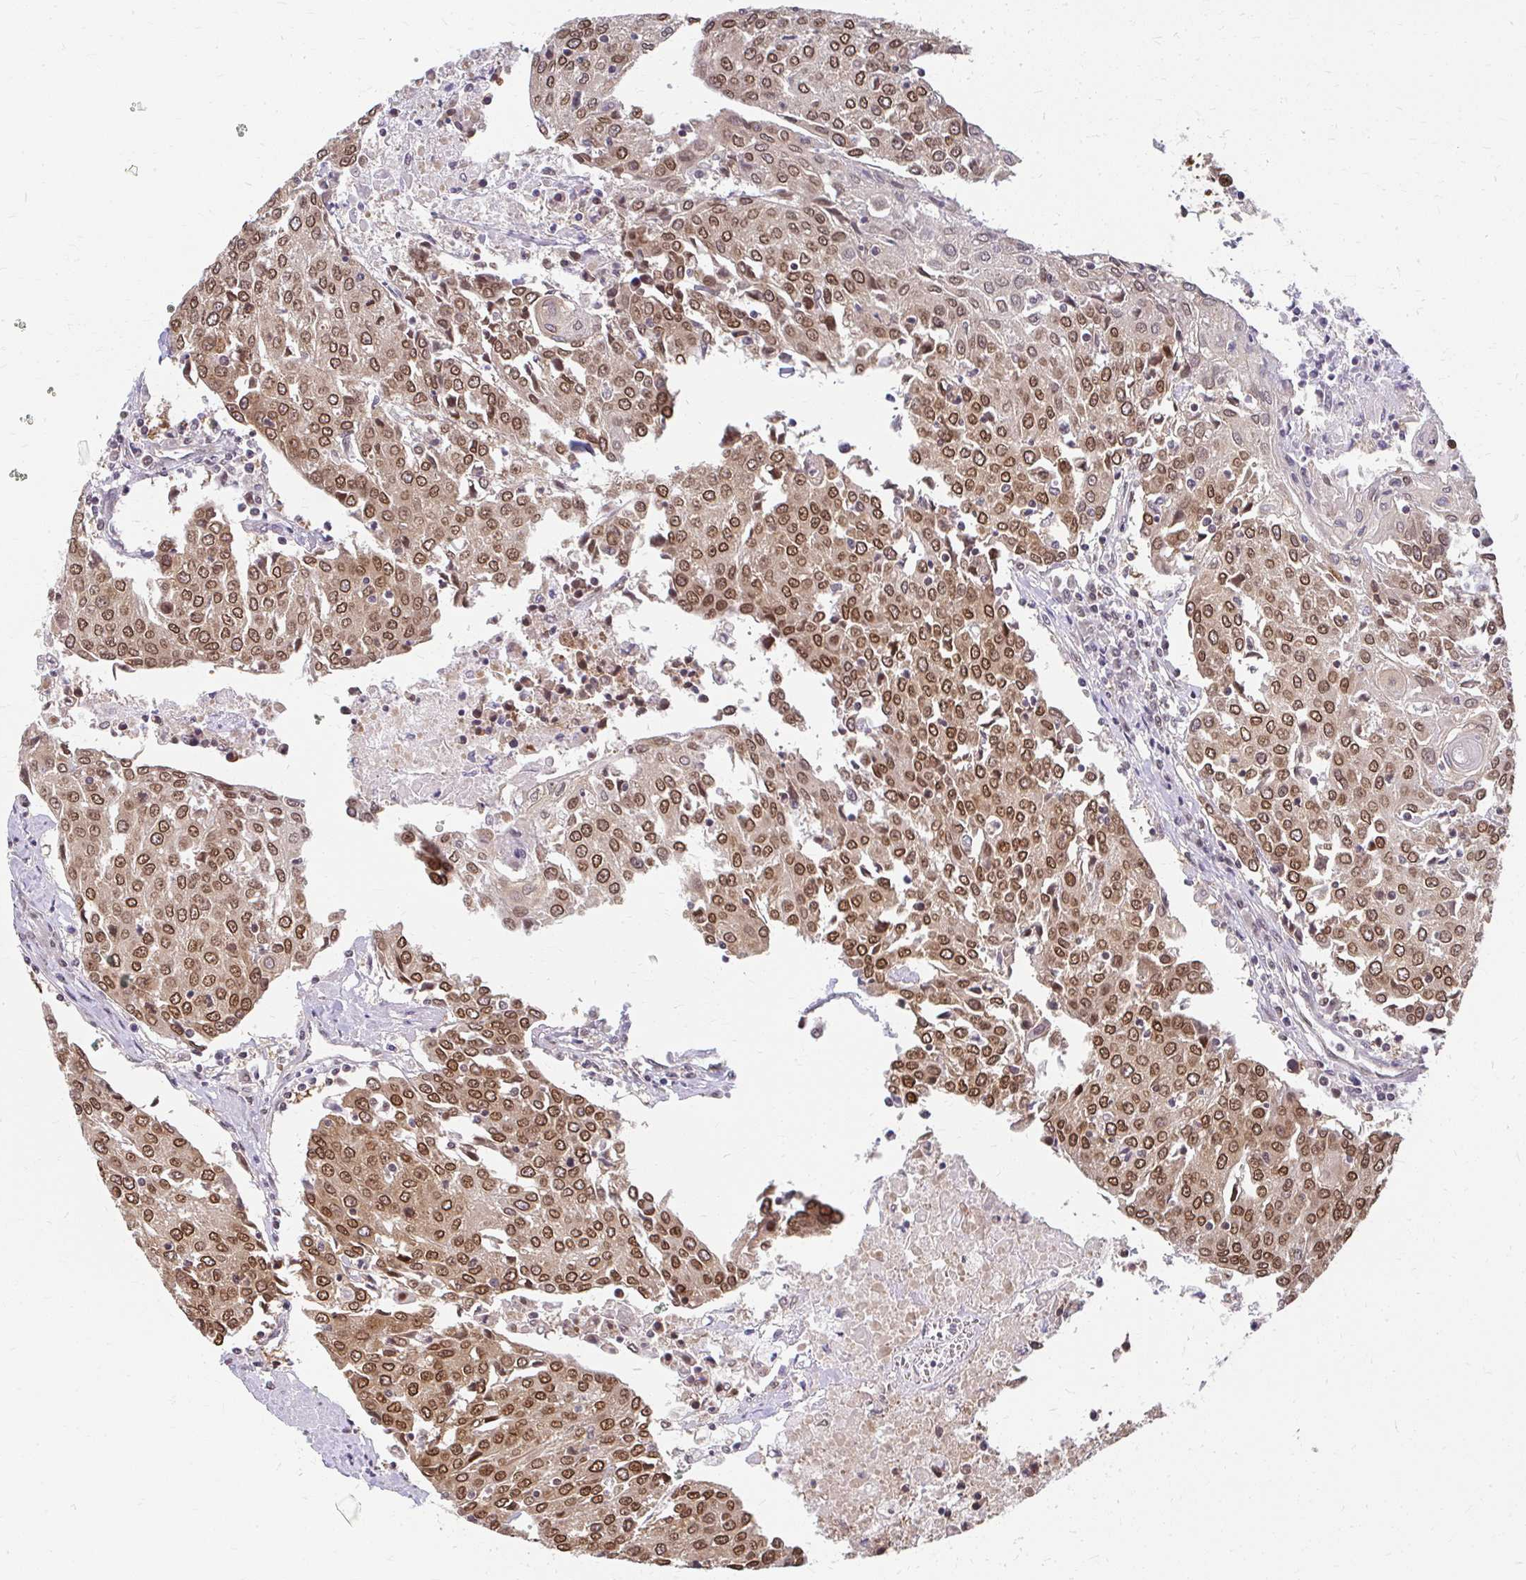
{"staining": {"intensity": "moderate", "quantity": ">75%", "location": "cytoplasmic/membranous,nuclear"}, "tissue": "urothelial cancer", "cell_type": "Tumor cells", "image_type": "cancer", "snomed": [{"axis": "morphology", "description": "Urothelial carcinoma, High grade"}, {"axis": "topography", "description": "Urinary bladder"}], "caption": "High-grade urothelial carcinoma stained with DAB immunohistochemistry shows medium levels of moderate cytoplasmic/membranous and nuclear positivity in approximately >75% of tumor cells.", "gene": "XPO1", "patient": {"sex": "female", "age": 85}}